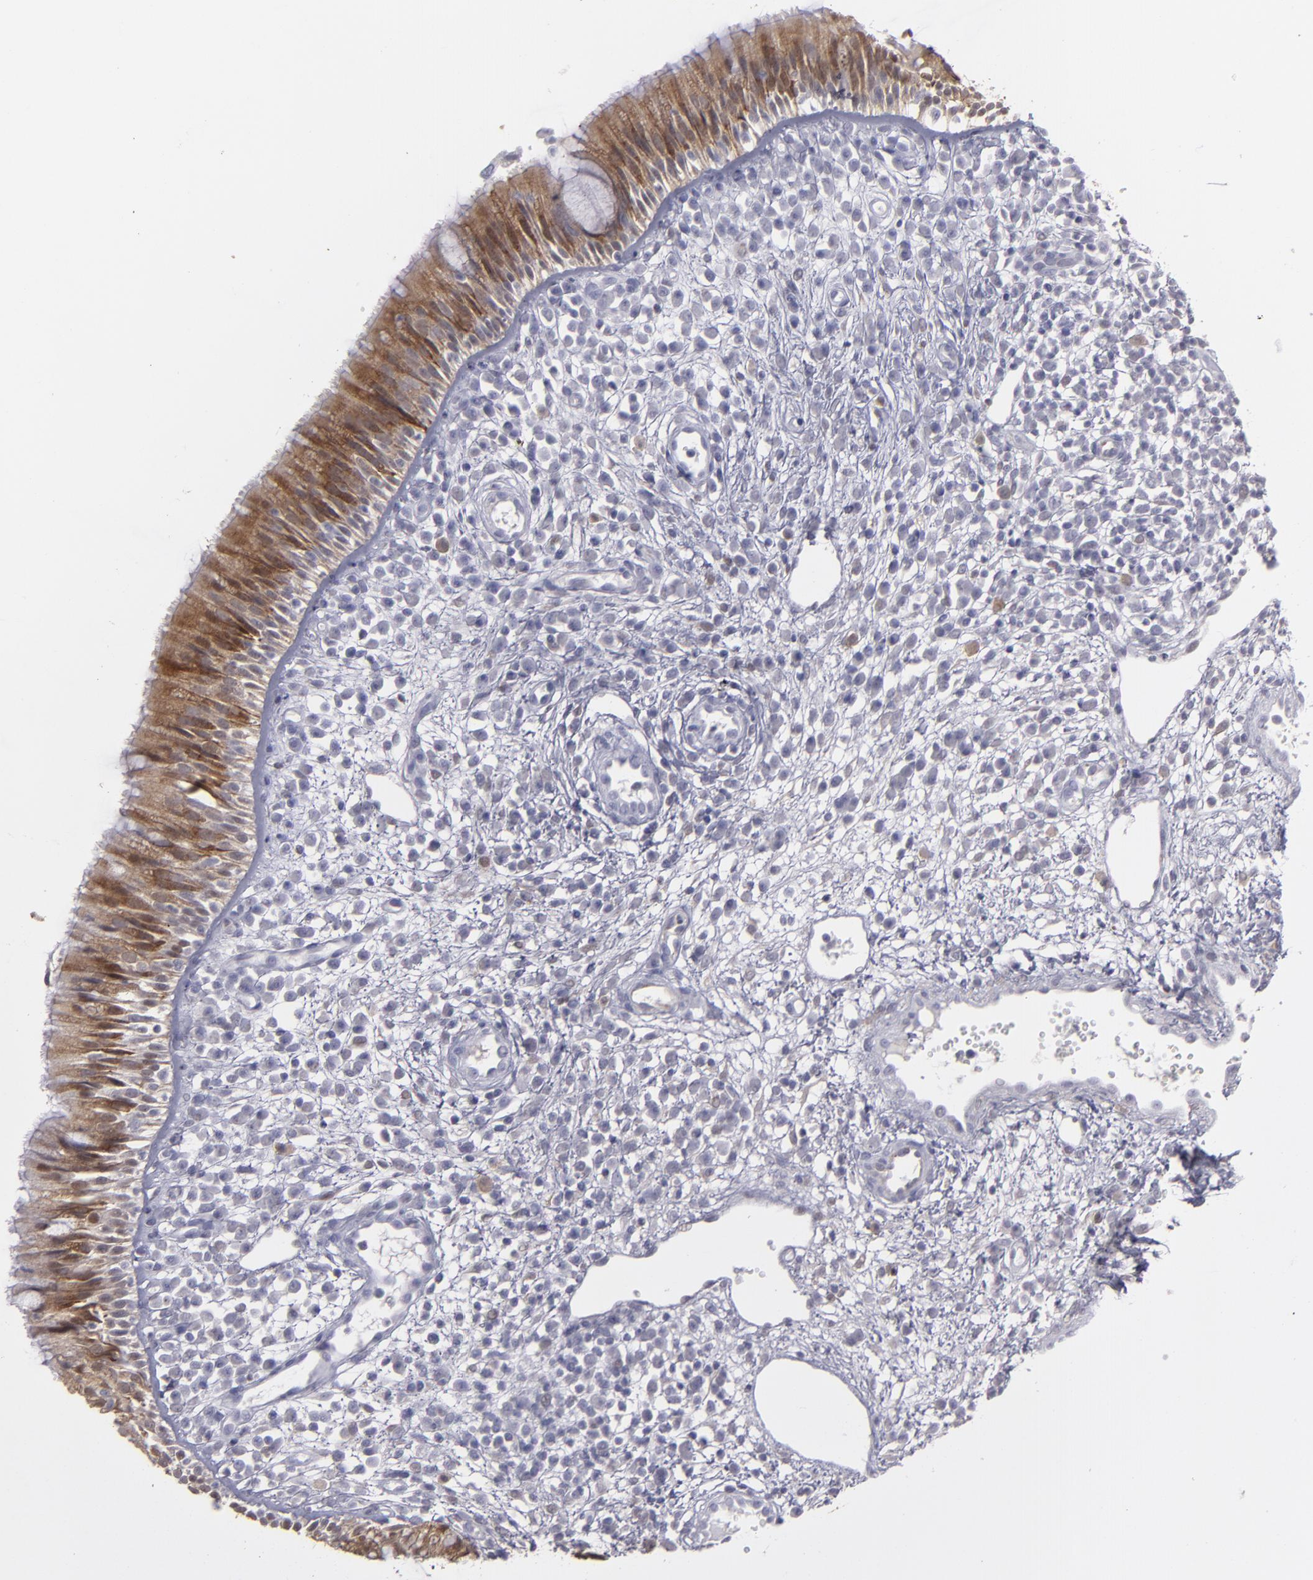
{"staining": {"intensity": "strong", "quantity": ">75%", "location": "cytoplasmic/membranous"}, "tissue": "nasopharynx", "cell_type": "Respiratory epithelial cells", "image_type": "normal", "snomed": [{"axis": "morphology", "description": "Normal tissue, NOS"}, {"axis": "morphology", "description": "Inflammation, NOS"}, {"axis": "morphology", "description": "Malignant melanoma, Metastatic site"}, {"axis": "topography", "description": "Nasopharynx"}], "caption": "Nasopharynx stained with immunohistochemistry (IHC) shows strong cytoplasmic/membranous staining in about >75% of respiratory epithelial cells.", "gene": "SEMA3G", "patient": {"sex": "female", "age": 55}}